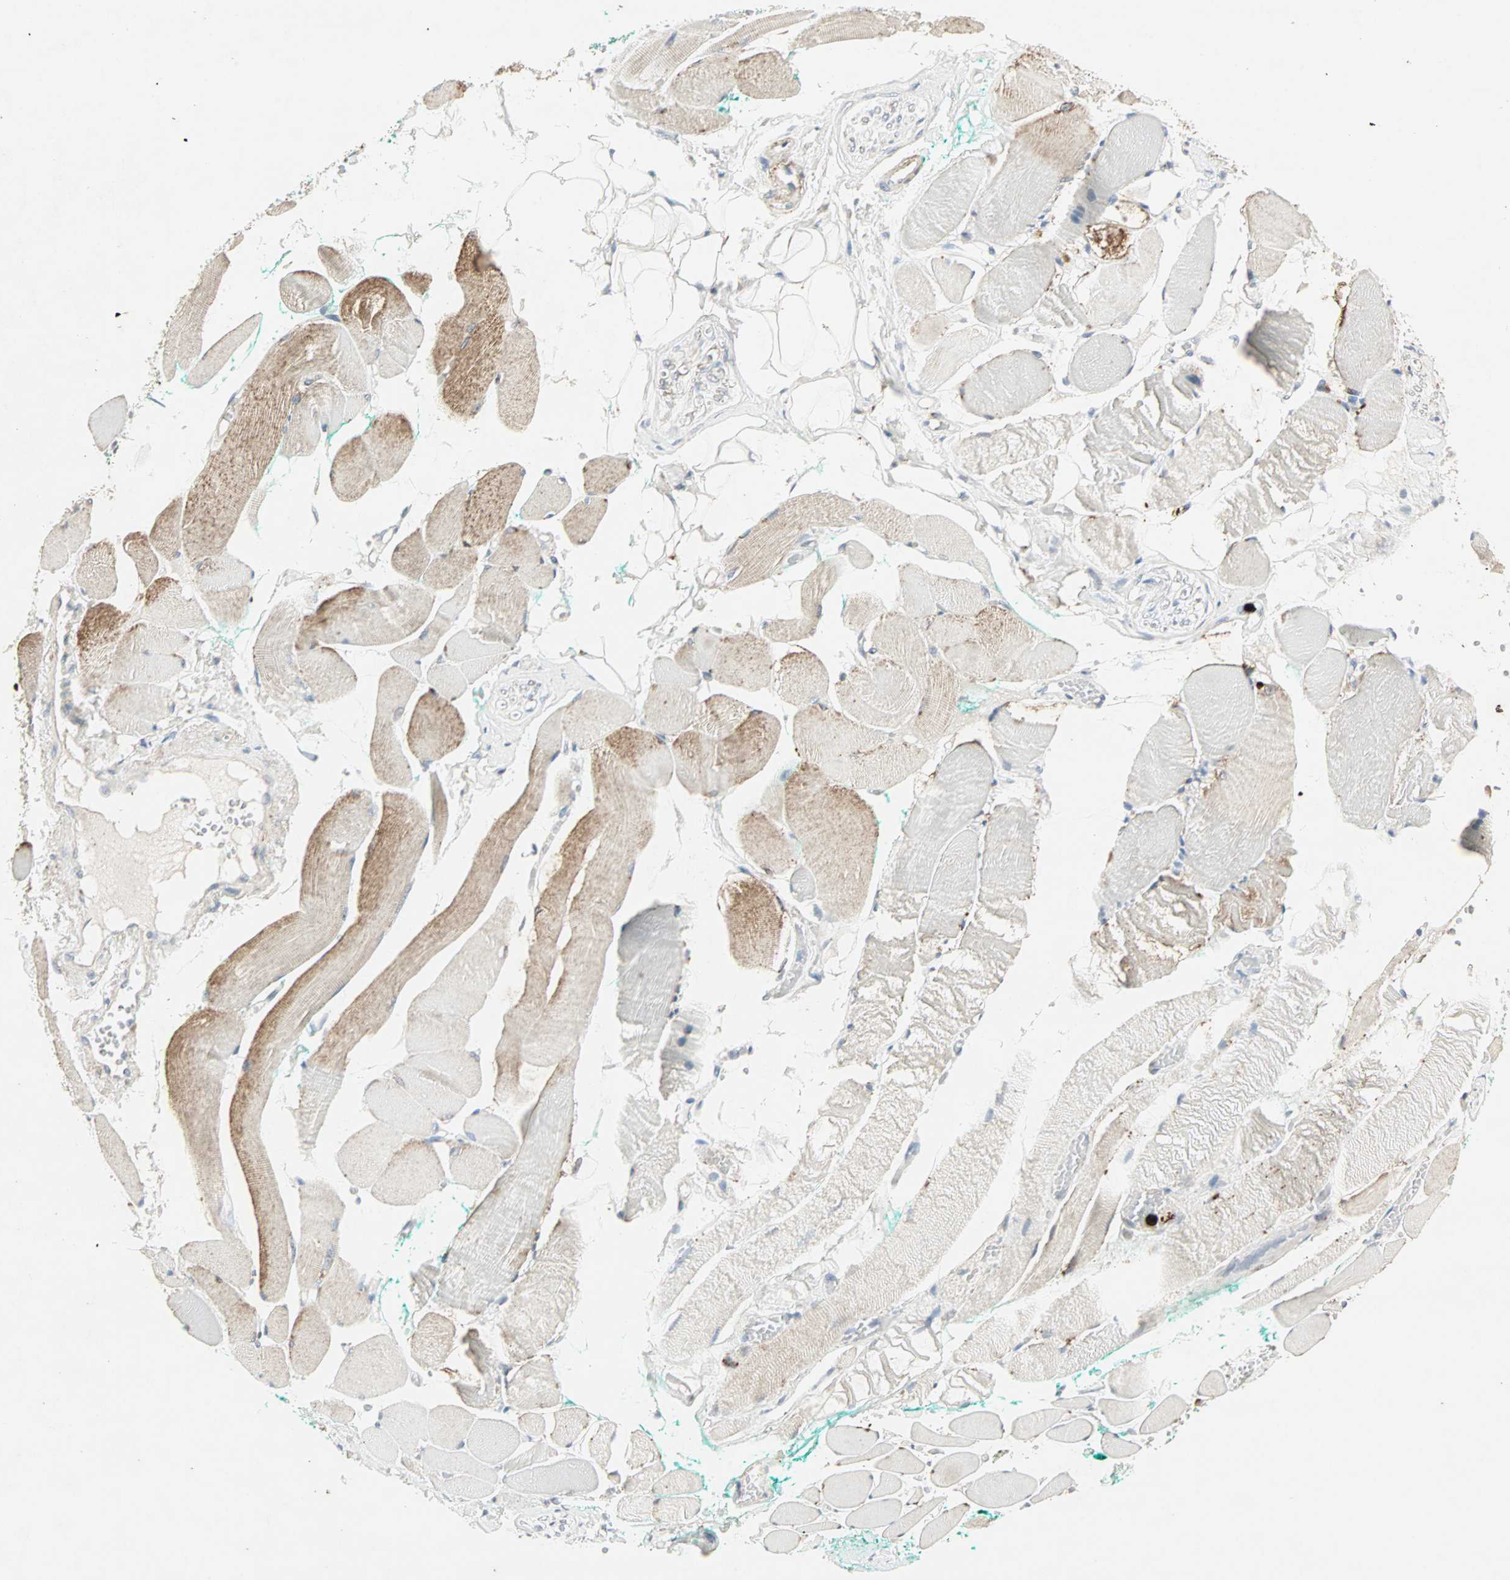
{"staining": {"intensity": "moderate", "quantity": "25%-75%", "location": "cytoplasmic/membranous"}, "tissue": "skeletal muscle", "cell_type": "Myocytes", "image_type": "normal", "snomed": [{"axis": "morphology", "description": "Normal tissue, NOS"}, {"axis": "topography", "description": "Skeletal muscle"}, {"axis": "topography", "description": "Peripheral nerve tissue"}], "caption": "Immunohistochemistry (DAB (3,3'-diaminobenzidine)) staining of normal skeletal muscle reveals moderate cytoplasmic/membranous protein expression in about 25%-75% of myocytes.", "gene": "CEACAM6", "patient": {"sex": "female", "age": 84}}